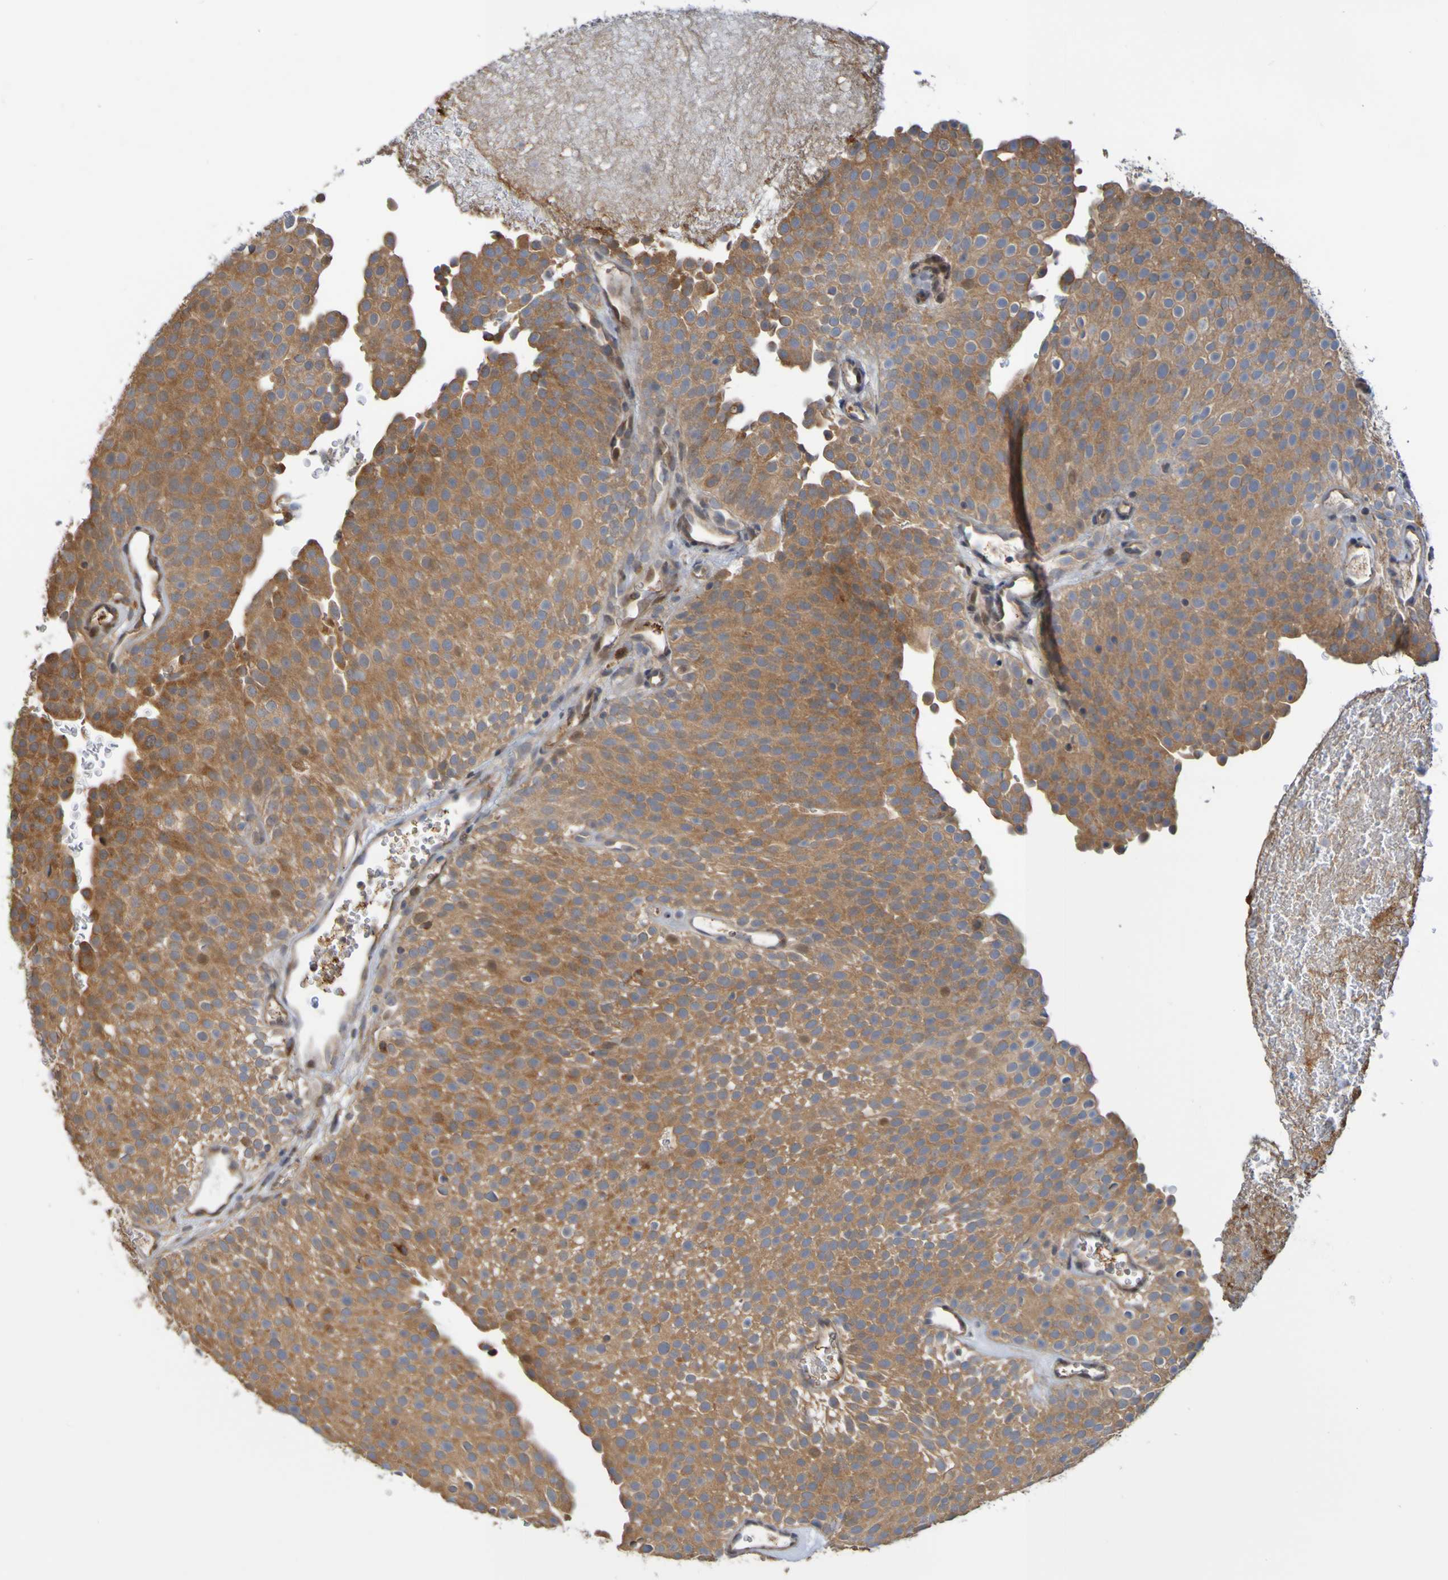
{"staining": {"intensity": "moderate", "quantity": ">75%", "location": "cytoplasmic/membranous"}, "tissue": "urothelial cancer", "cell_type": "Tumor cells", "image_type": "cancer", "snomed": [{"axis": "morphology", "description": "Urothelial carcinoma, Low grade"}, {"axis": "topography", "description": "Urinary bladder"}], "caption": "This is an image of immunohistochemistry (IHC) staining of urothelial cancer, which shows moderate positivity in the cytoplasmic/membranous of tumor cells.", "gene": "NAV2", "patient": {"sex": "male", "age": 78}}